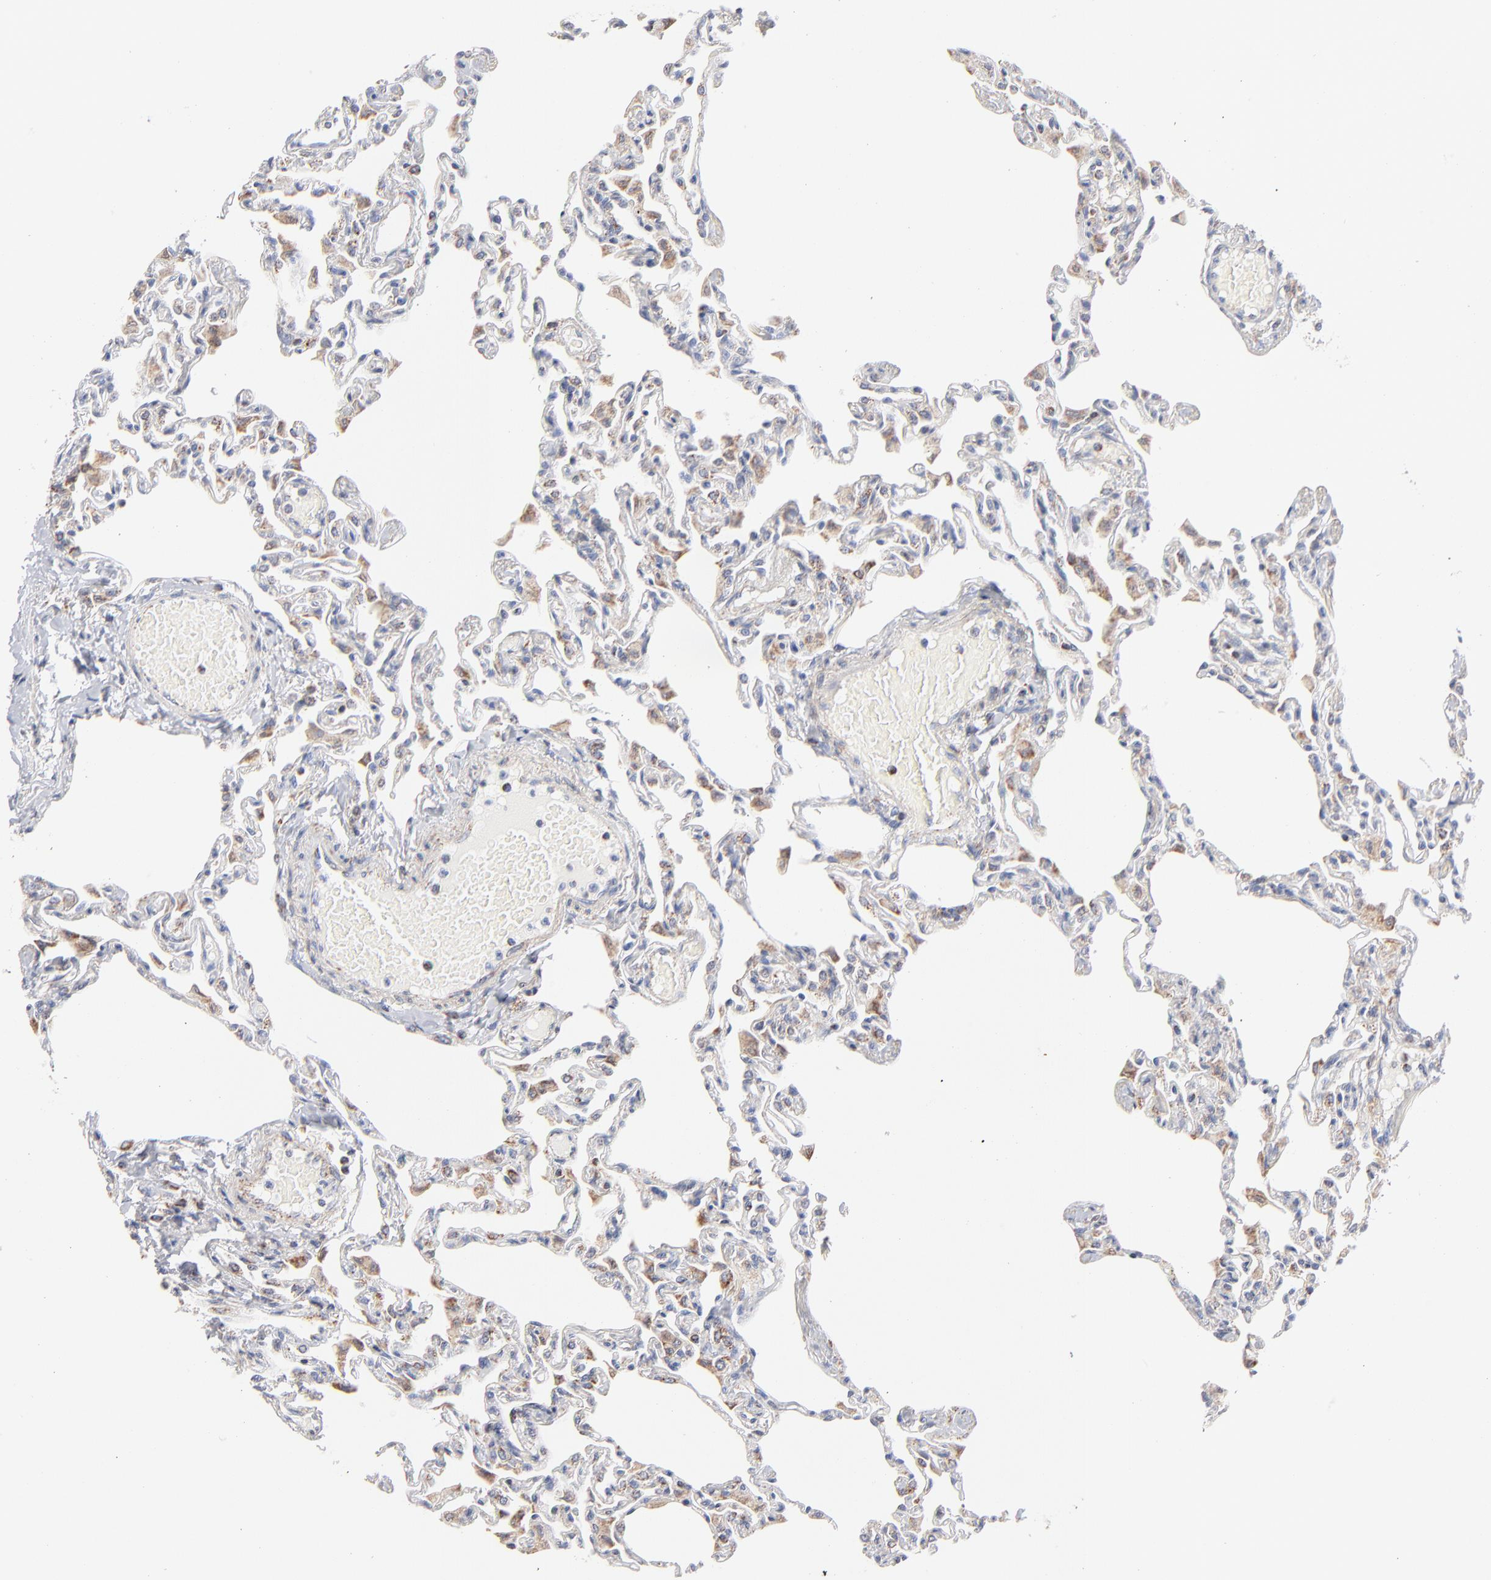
{"staining": {"intensity": "negative", "quantity": "none", "location": "none"}, "tissue": "lung", "cell_type": "Alveolar cells", "image_type": "normal", "snomed": [{"axis": "morphology", "description": "Normal tissue, NOS"}, {"axis": "topography", "description": "Lung"}], "caption": "Alveolar cells are negative for protein expression in benign human lung. (DAB (3,3'-diaminobenzidine) IHC visualized using brightfield microscopy, high magnification).", "gene": "MRPL58", "patient": {"sex": "female", "age": 49}}